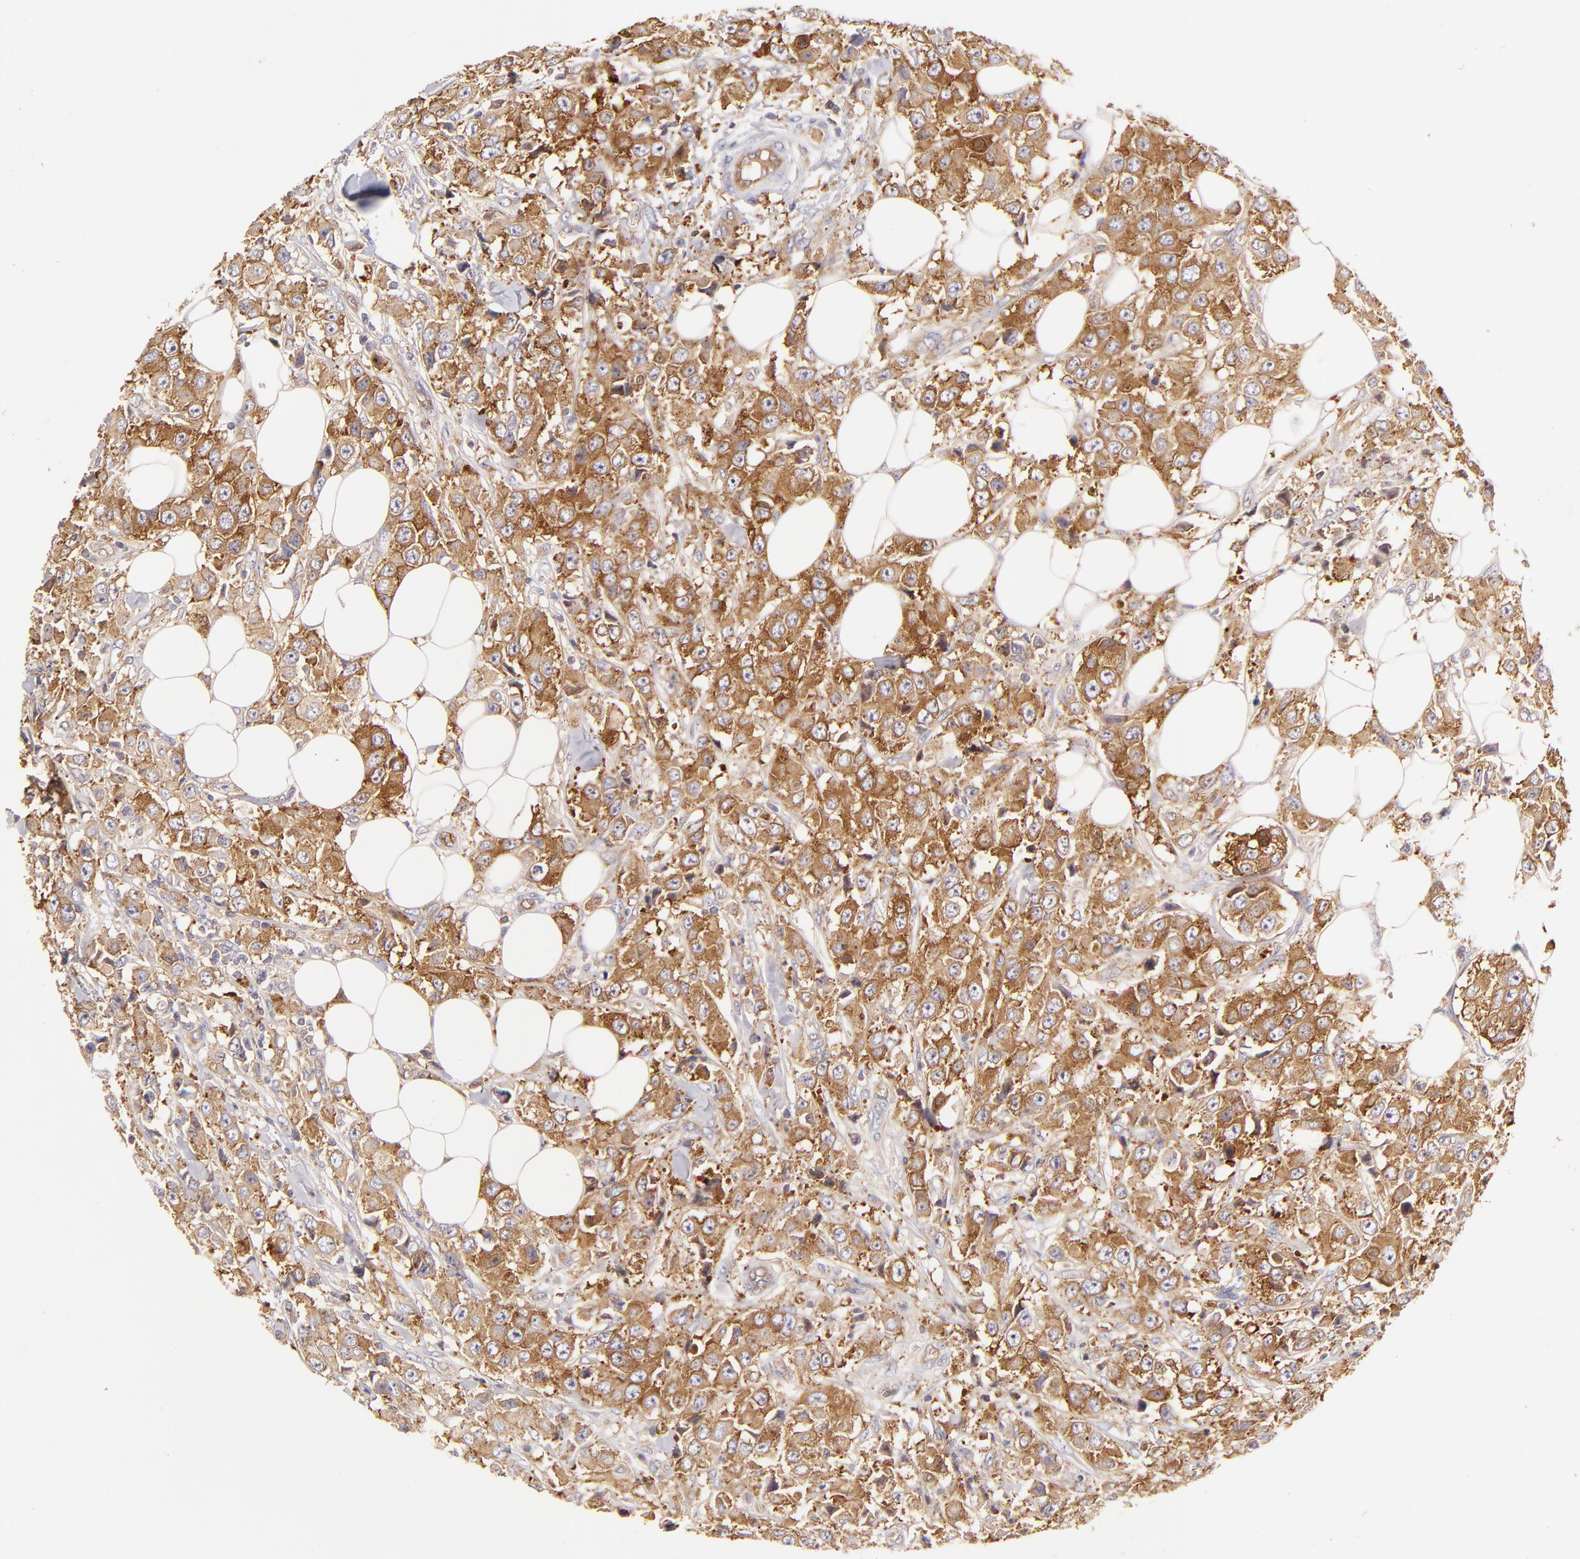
{"staining": {"intensity": "moderate", "quantity": ">75%", "location": "cytoplasmic/membranous"}, "tissue": "breast cancer", "cell_type": "Tumor cells", "image_type": "cancer", "snomed": [{"axis": "morphology", "description": "Duct carcinoma"}, {"axis": "topography", "description": "Breast"}], "caption": "An IHC micrograph of neoplastic tissue is shown. Protein staining in brown highlights moderate cytoplasmic/membranous positivity in breast cancer (intraductal carcinoma) within tumor cells.", "gene": "CD2AP", "patient": {"sex": "female", "age": 58}}